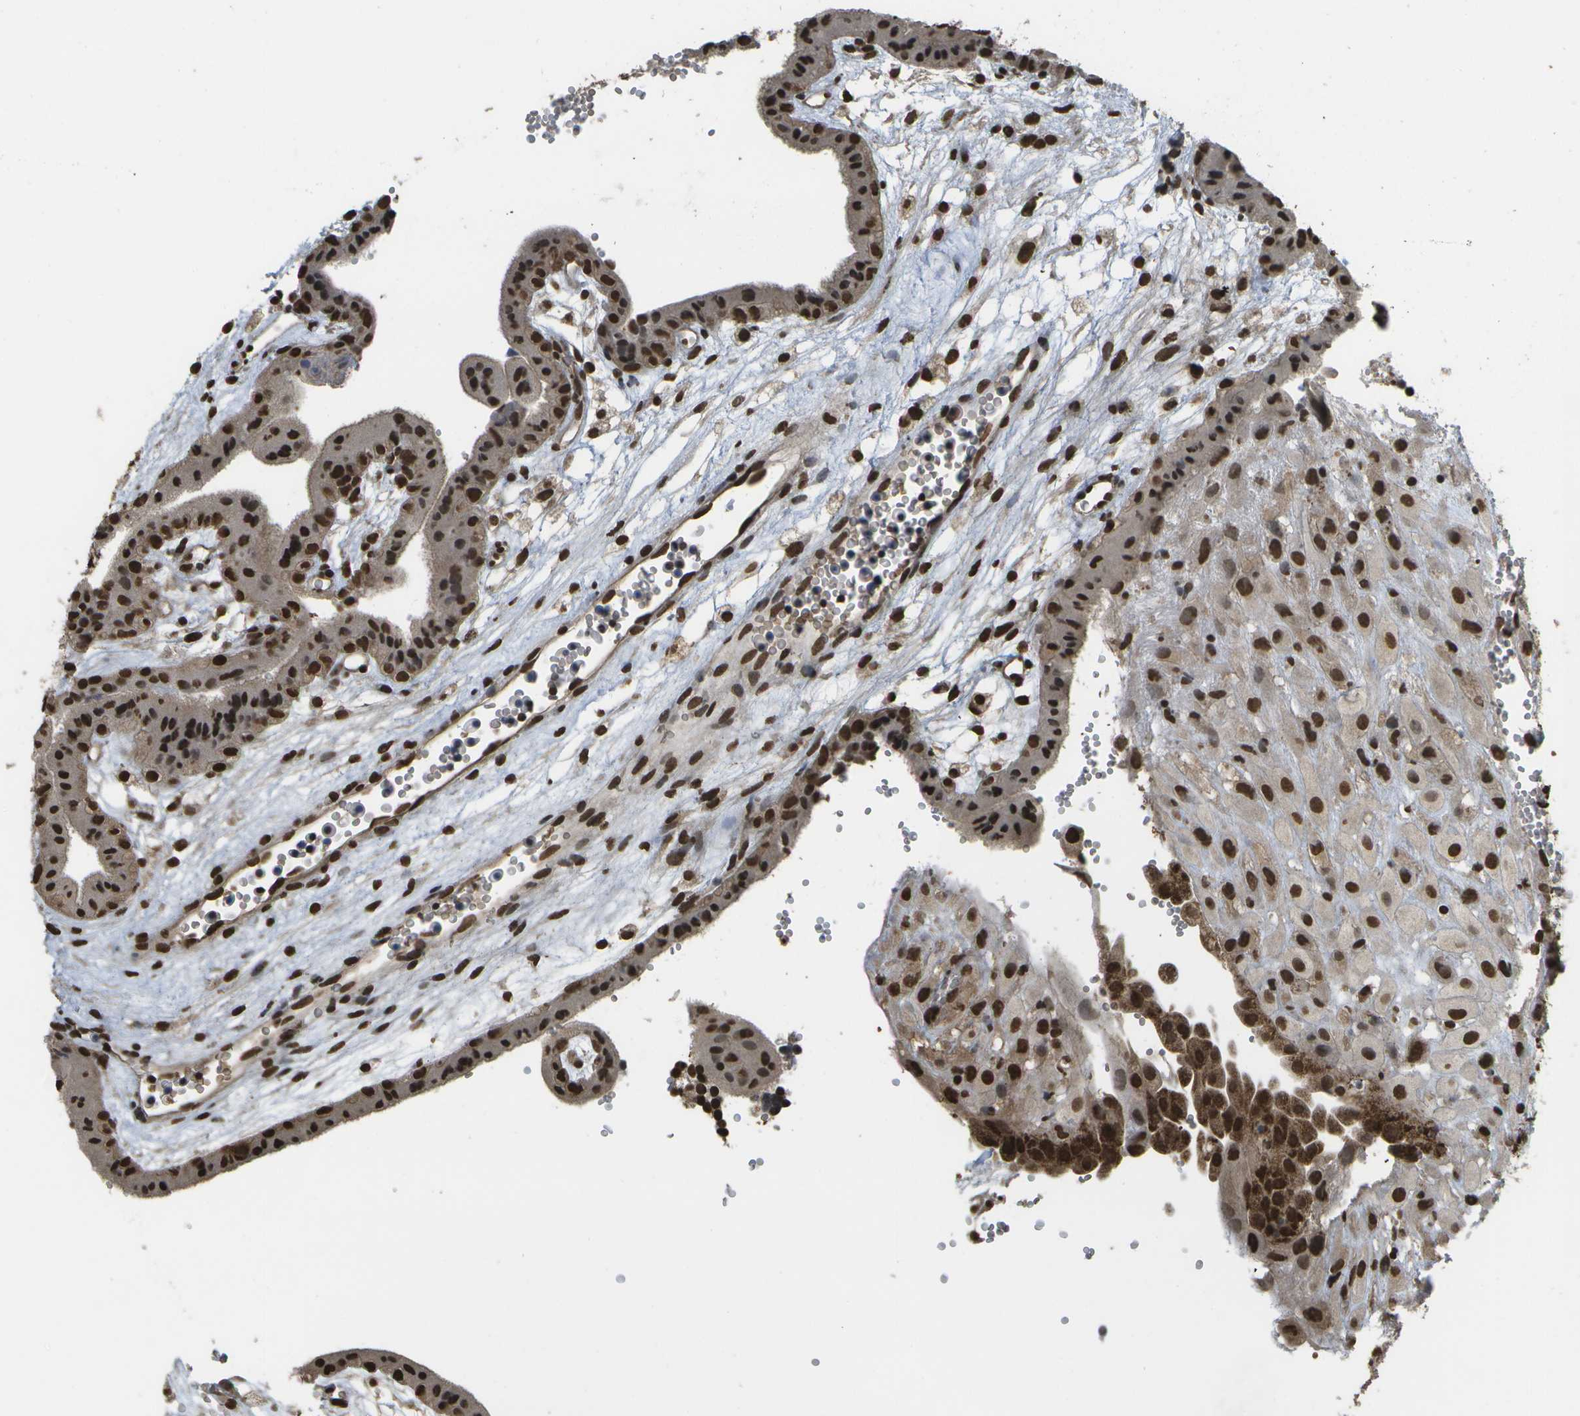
{"staining": {"intensity": "strong", "quantity": ">75%", "location": "cytoplasmic/membranous,nuclear"}, "tissue": "placenta", "cell_type": "Decidual cells", "image_type": "normal", "snomed": [{"axis": "morphology", "description": "Normal tissue, NOS"}, {"axis": "topography", "description": "Placenta"}], "caption": "High-magnification brightfield microscopy of benign placenta stained with DAB (3,3'-diaminobenzidine) (brown) and counterstained with hematoxylin (blue). decidual cells exhibit strong cytoplasmic/membranous,nuclear positivity is appreciated in approximately>75% of cells.", "gene": "SPEN", "patient": {"sex": "female", "age": 18}}